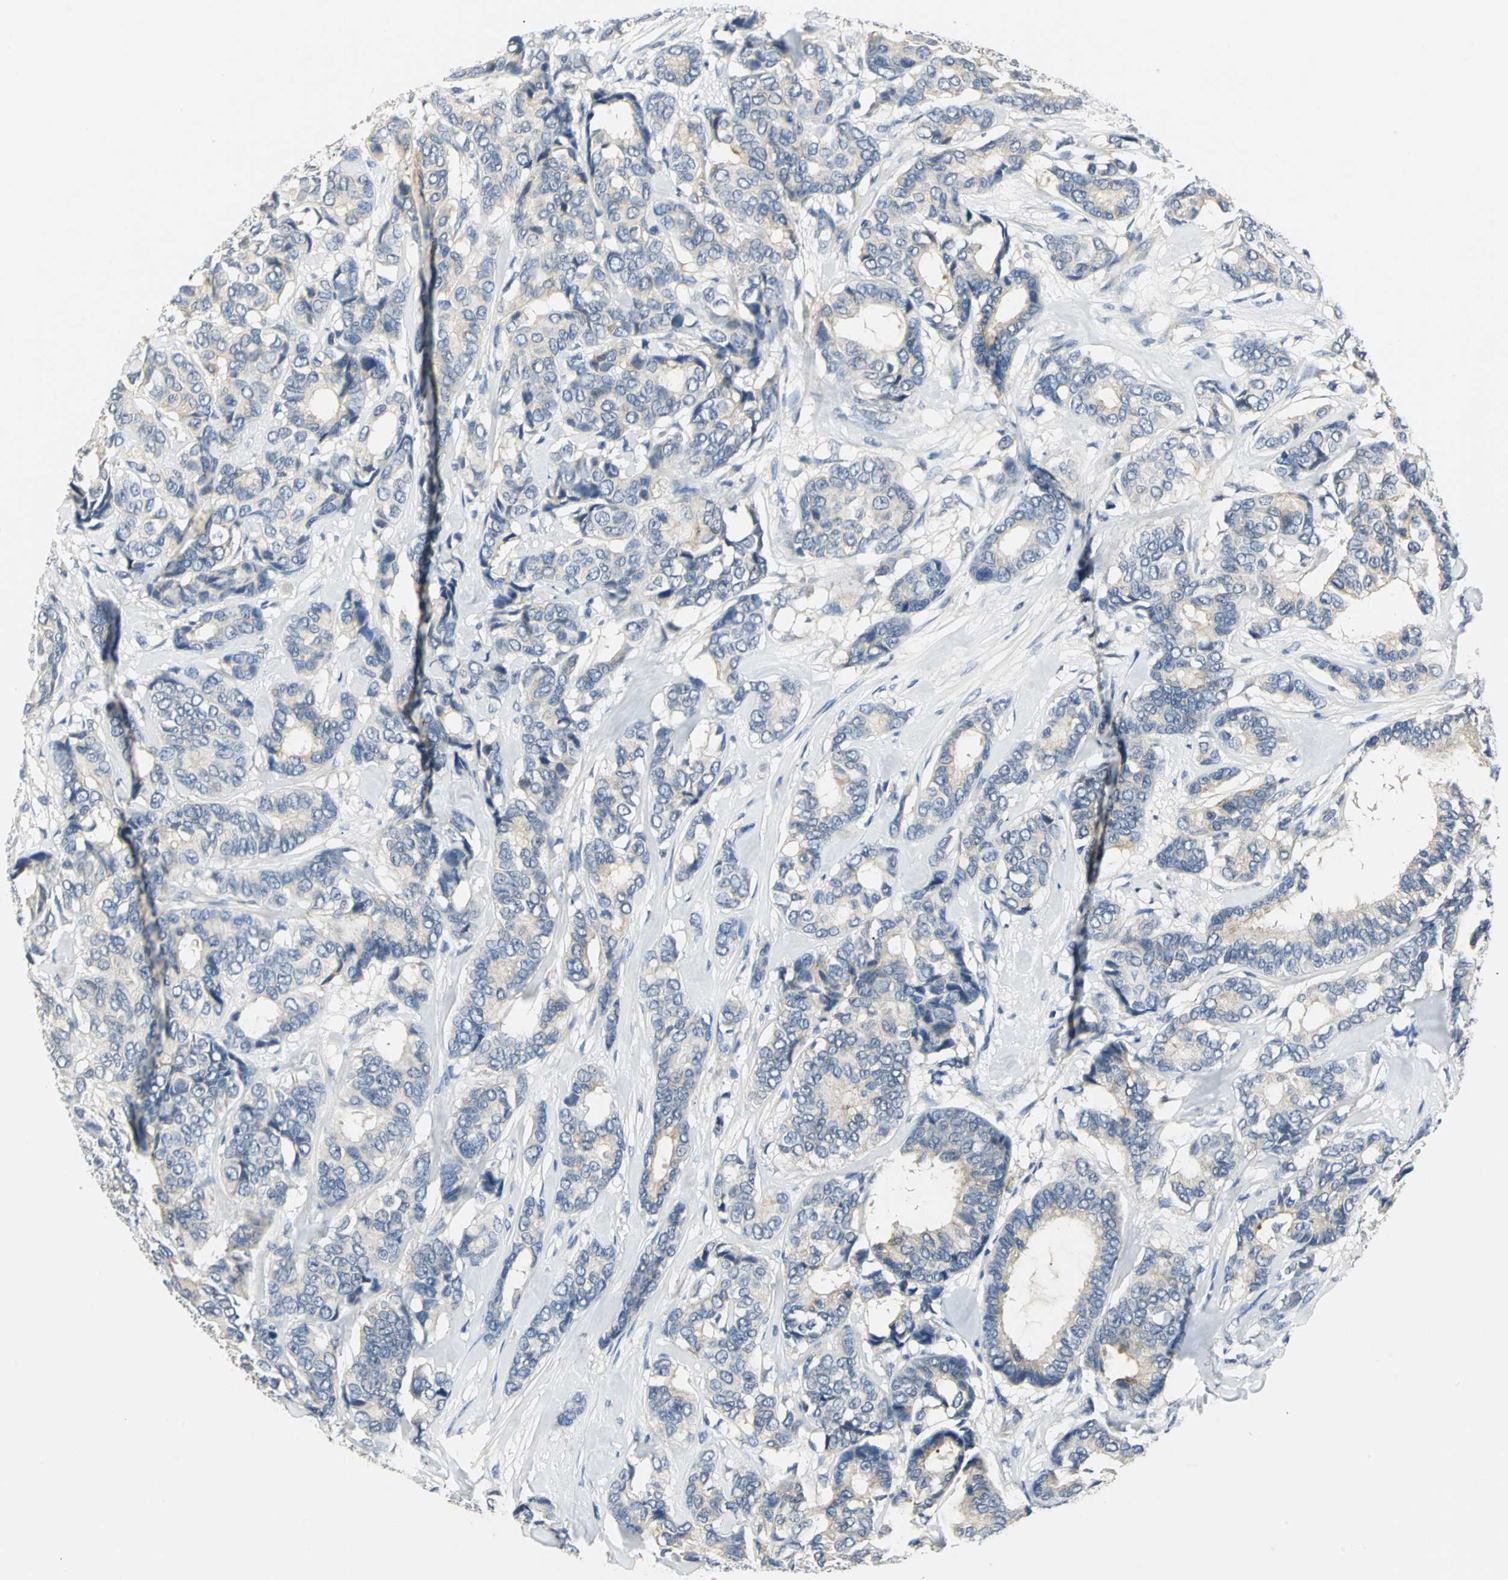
{"staining": {"intensity": "weak", "quantity": "25%-75%", "location": "cytoplasmic/membranous"}, "tissue": "breast cancer", "cell_type": "Tumor cells", "image_type": "cancer", "snomed": [{"axis": "morphology", "description": "Duct carcinoma"}, {"axis": "topography", "description": "Breast"}], "caption": "Tumor cells exhibit weak cytoplasmic/membranous staining in approximately 25%-75% of cells in breast cancer.", "gene": "RIPOR1", "patient": {"sex": "female", "age": 87}}